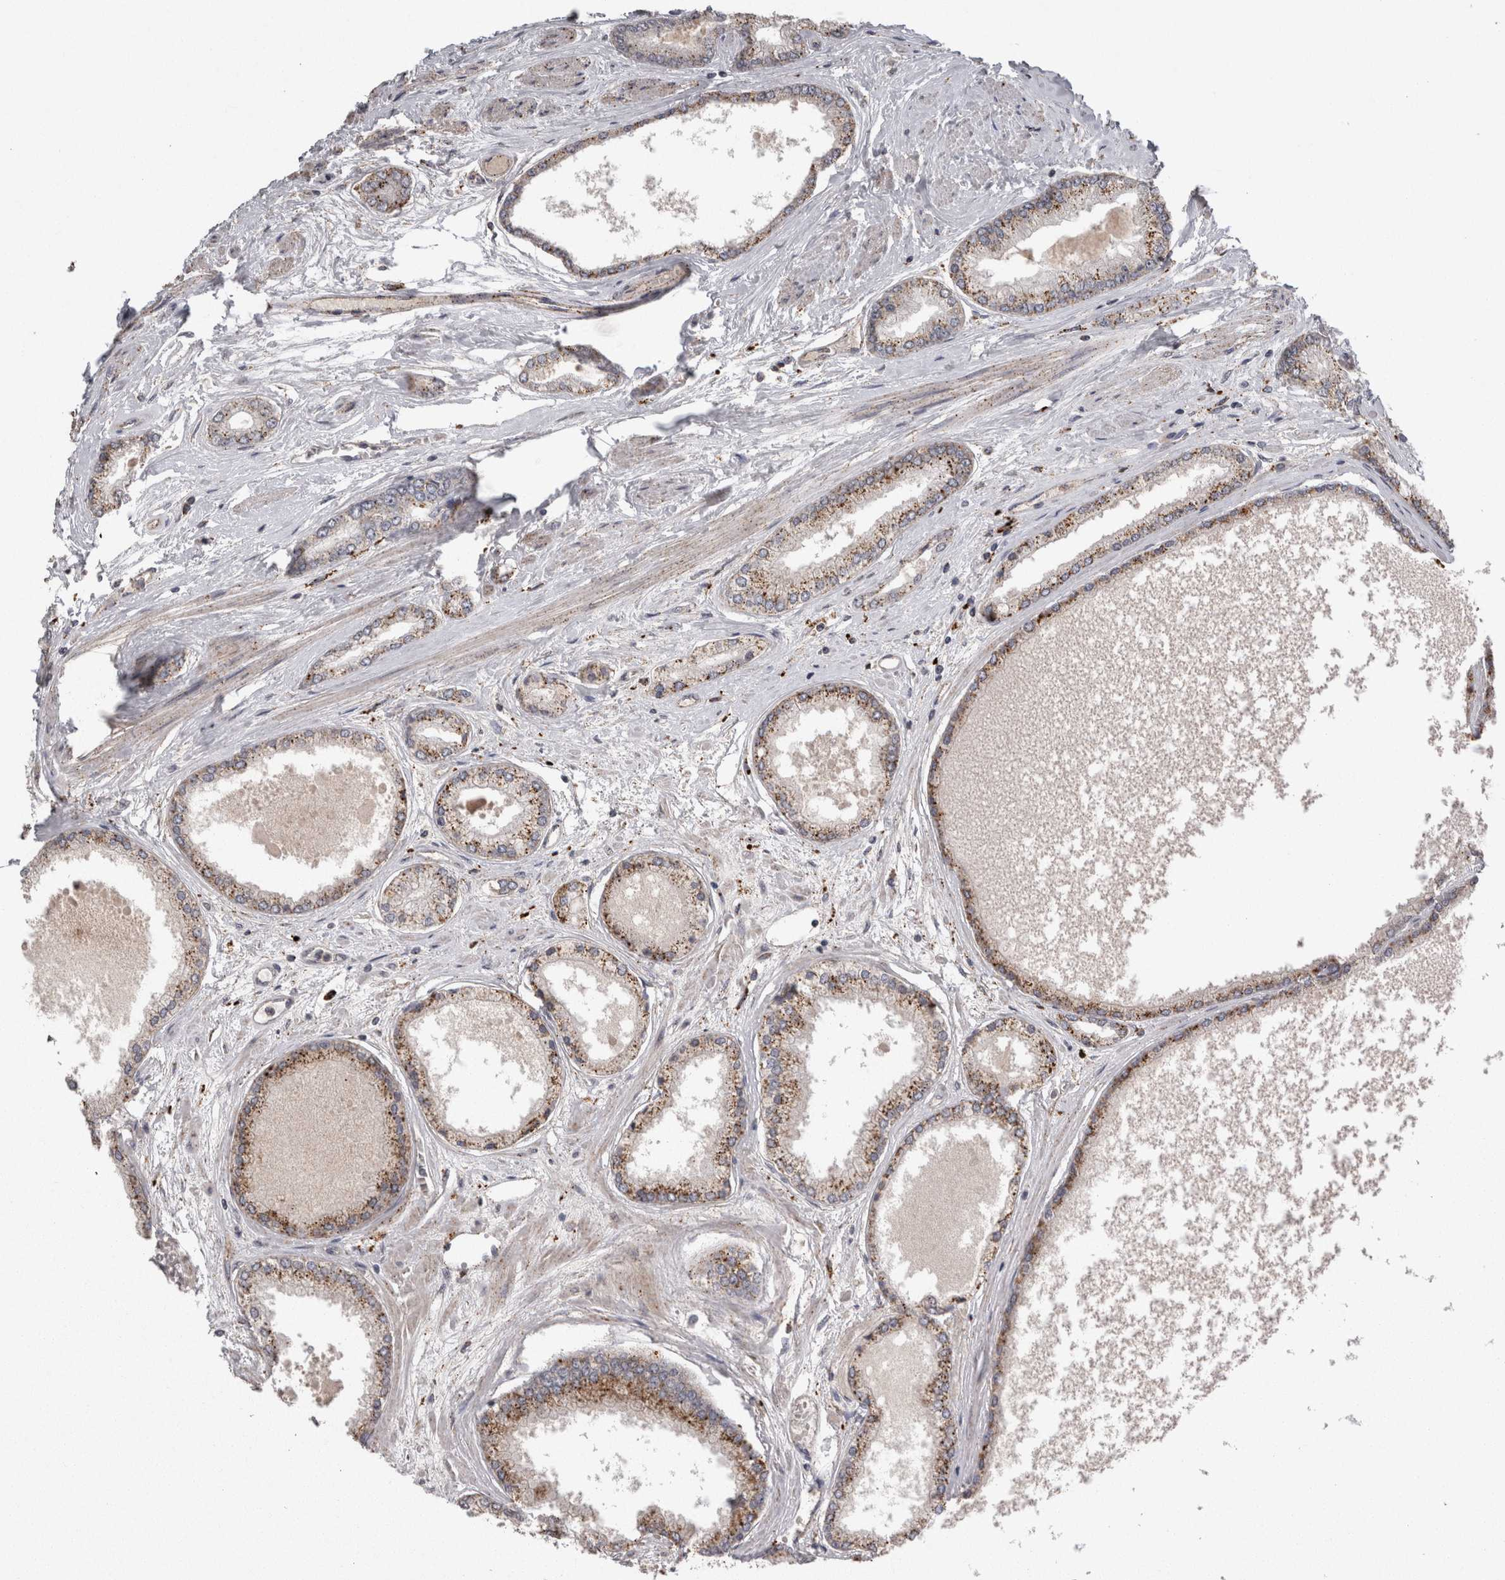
{"staining": {"intensity": "weak", "quantity": ">75%", "location": "cytoplasmic/membranous"}, "tissue": "prostate cancer", "cell_type": "Tumor cells", "image_type": "cancer", "snomed": [{"axis": "morphology", "description": "Adenocarcinoma, High grade"}, {"axis": "topography", "description": "Prostate"}], "caption": "Human prostate high-grade adenocarcinoma stained for a protein (brown) exhibits weak cytoplasmic/membranous positive expression in about >75% of tumor cells.", "gene": "CTSZ", "patient": {"sex": "male", "age": 59}}